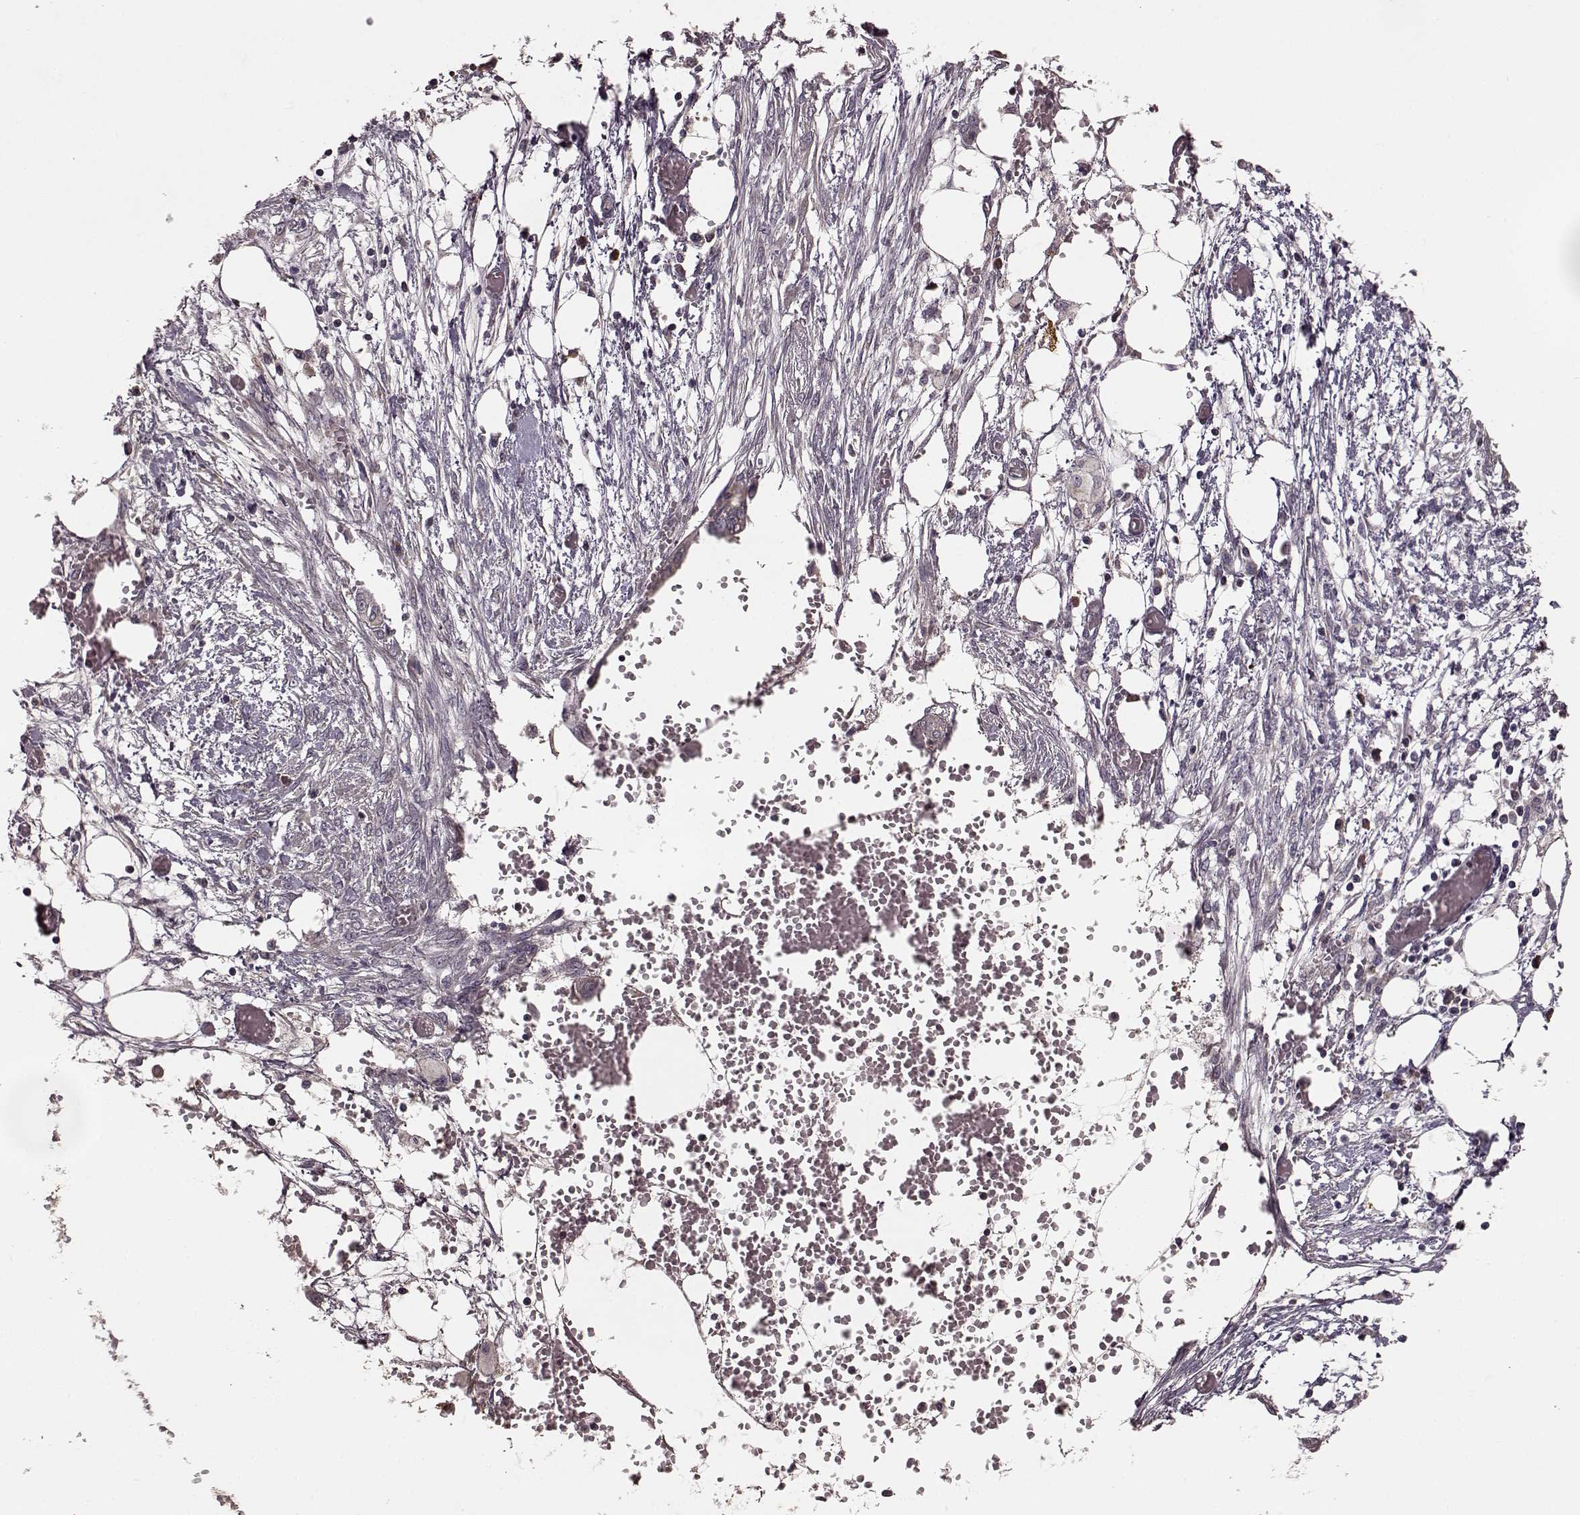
{"staining": {"intensity": "negative", "quantity": "none", "location": "none"}, "tissue": "endometrial cancer", "cell_type": "Tumor cells", "image_type": "cancer", "snomed": [{"axis": "morphology", "description": "Adenocarcinoma, NOS"}, {"axis": "morphology", "description": "Adenocarcinoma, metastatic, NOS"}, {"axis": "topography", "description": "Adipose tissue"}, {"axis": "topography", "description": "Endometrium"}], "caption": "The immunohistochemistry image has no significant positivity in tumor cells of endometrial cancer tissue.", "gene": "NRL", "patient": {"sex": "female", "age": 67}}